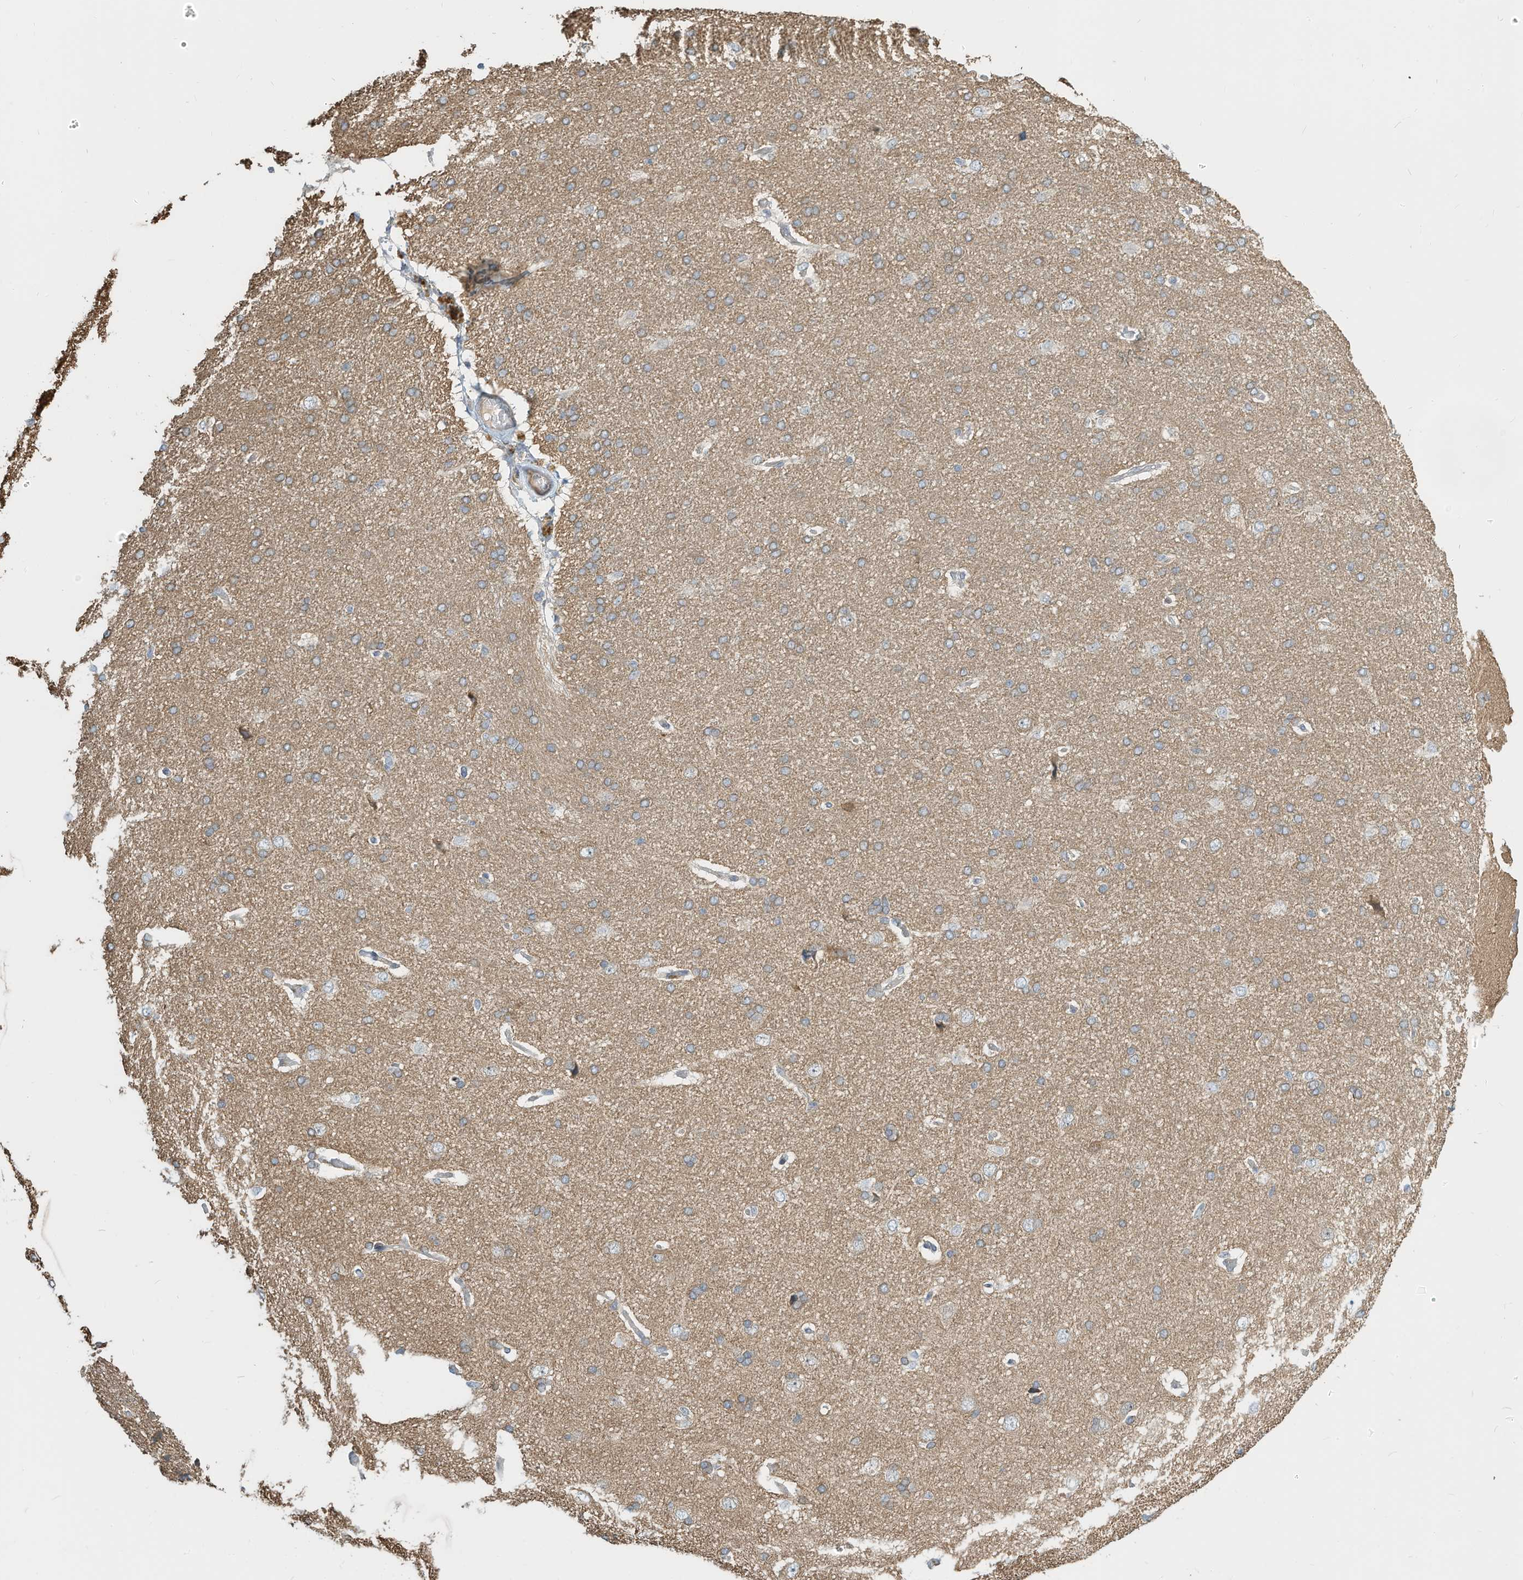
{"staining": {"intensity": "negative", "quantity": "none", "location": "none"}, "tissue": "cerebral cortex", "cell_type": "Endothelial cells", "image_type": "normal", "snomed": [{"axis": "morphology", "description": "Normal tissue, NOS"}, {"axis": "topography", "description": "Cerebral cortex"}], "caption": "Immunohistochemistry photomicrograph of benign cerebral cortex: cerebral cortex stained with DAB displays no significant protein positivity in endothelial cells.", "gene": "OFD1", "patient": {"sex": "male", "age": 62}}